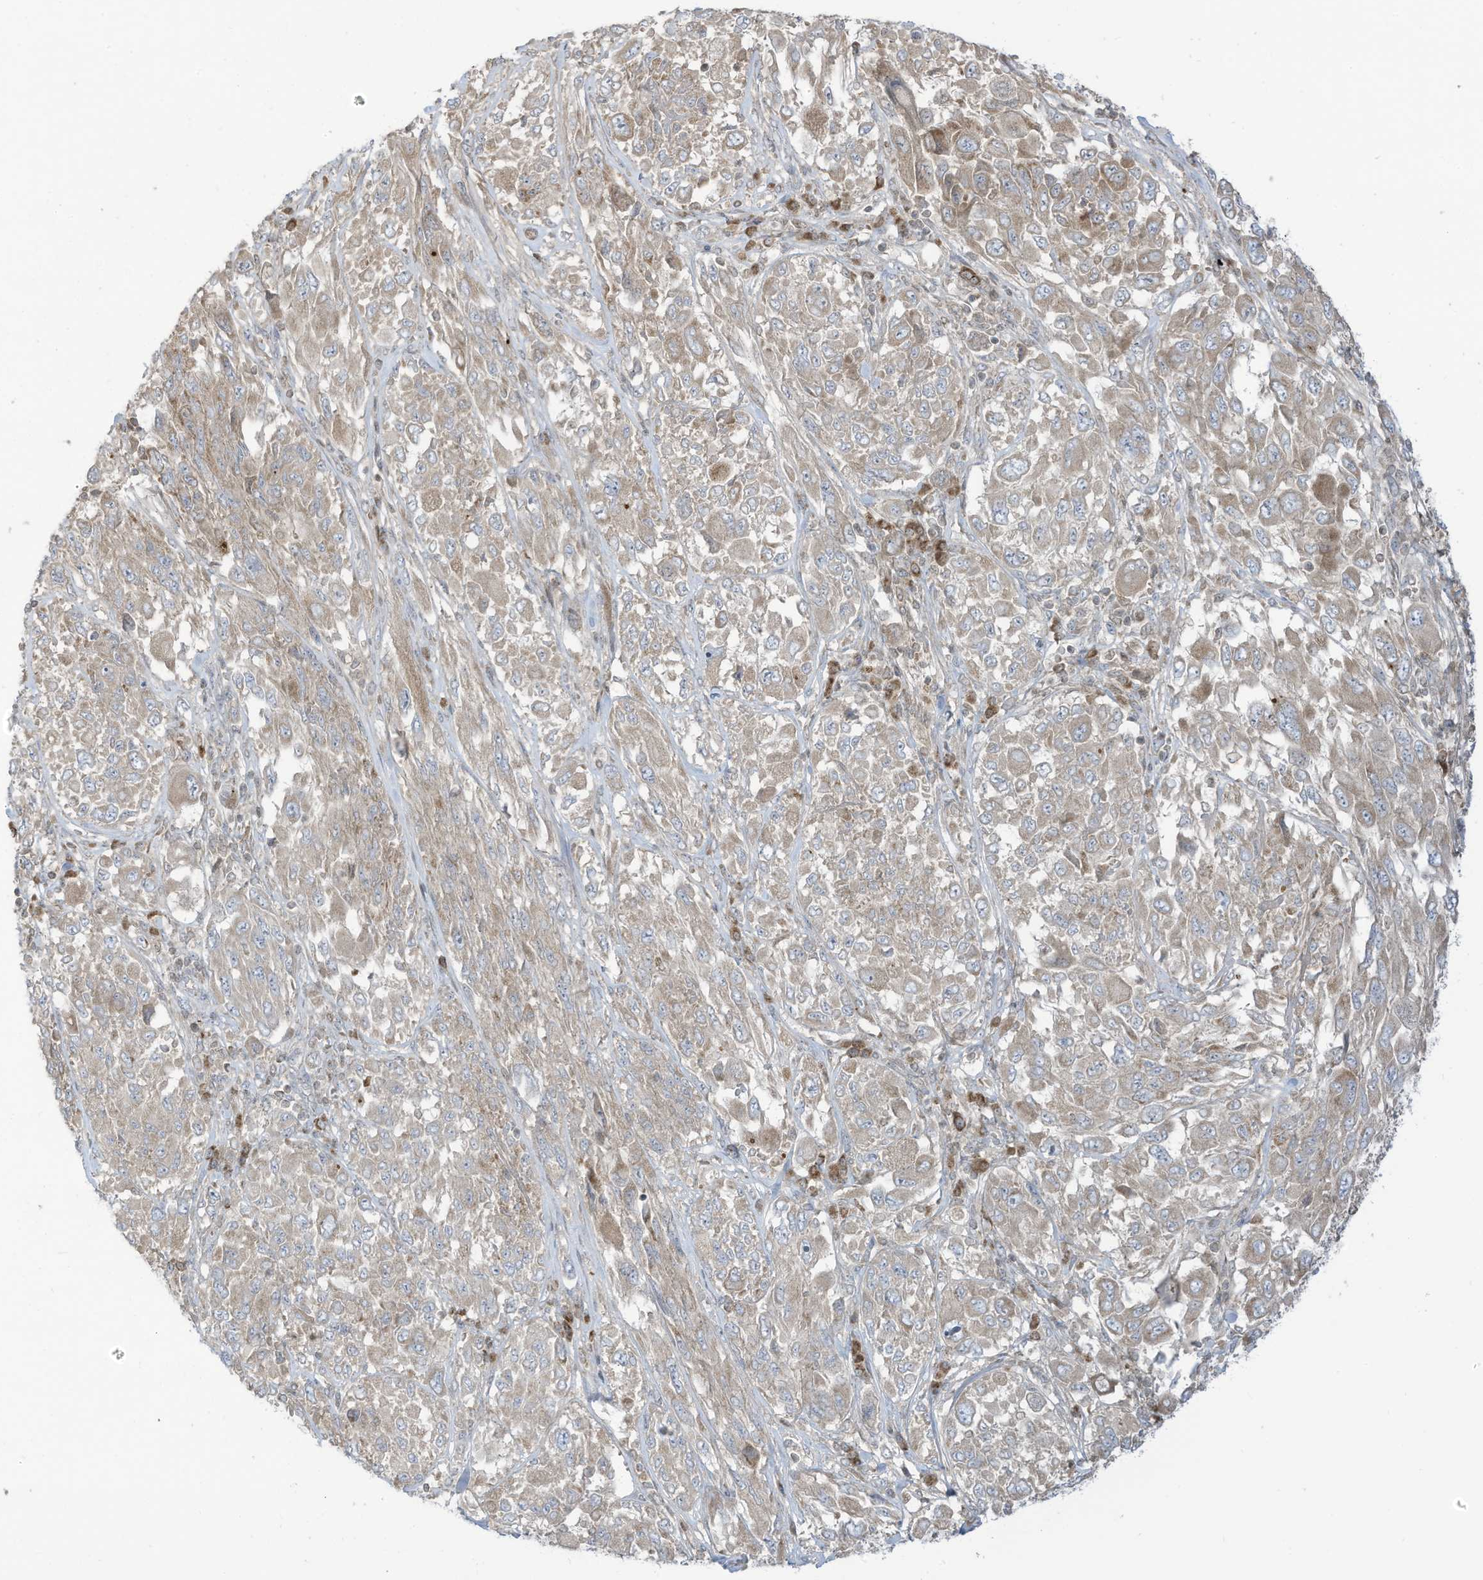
{"staining": {"intensity": "moderate", "quantity": ">75%", "location": "cytoplasmic/membranous"}, "tissue": "melanoma", "cell_type": "Tumor cells", "image_type": "cancer", "snomed": [{"axis": "morphology", "description": "Malignant melanoma, NOS"}, {"axis": "topography", "description": "Skin"}], "caption": "Approximately >75% of tumor cells in melanoma show moderate cytoplasmic/membranous protein expression as visualized by brown immunohistochemical staining.", "gene": "CGAS", "patient": {"sex": "female", "age": 91}}